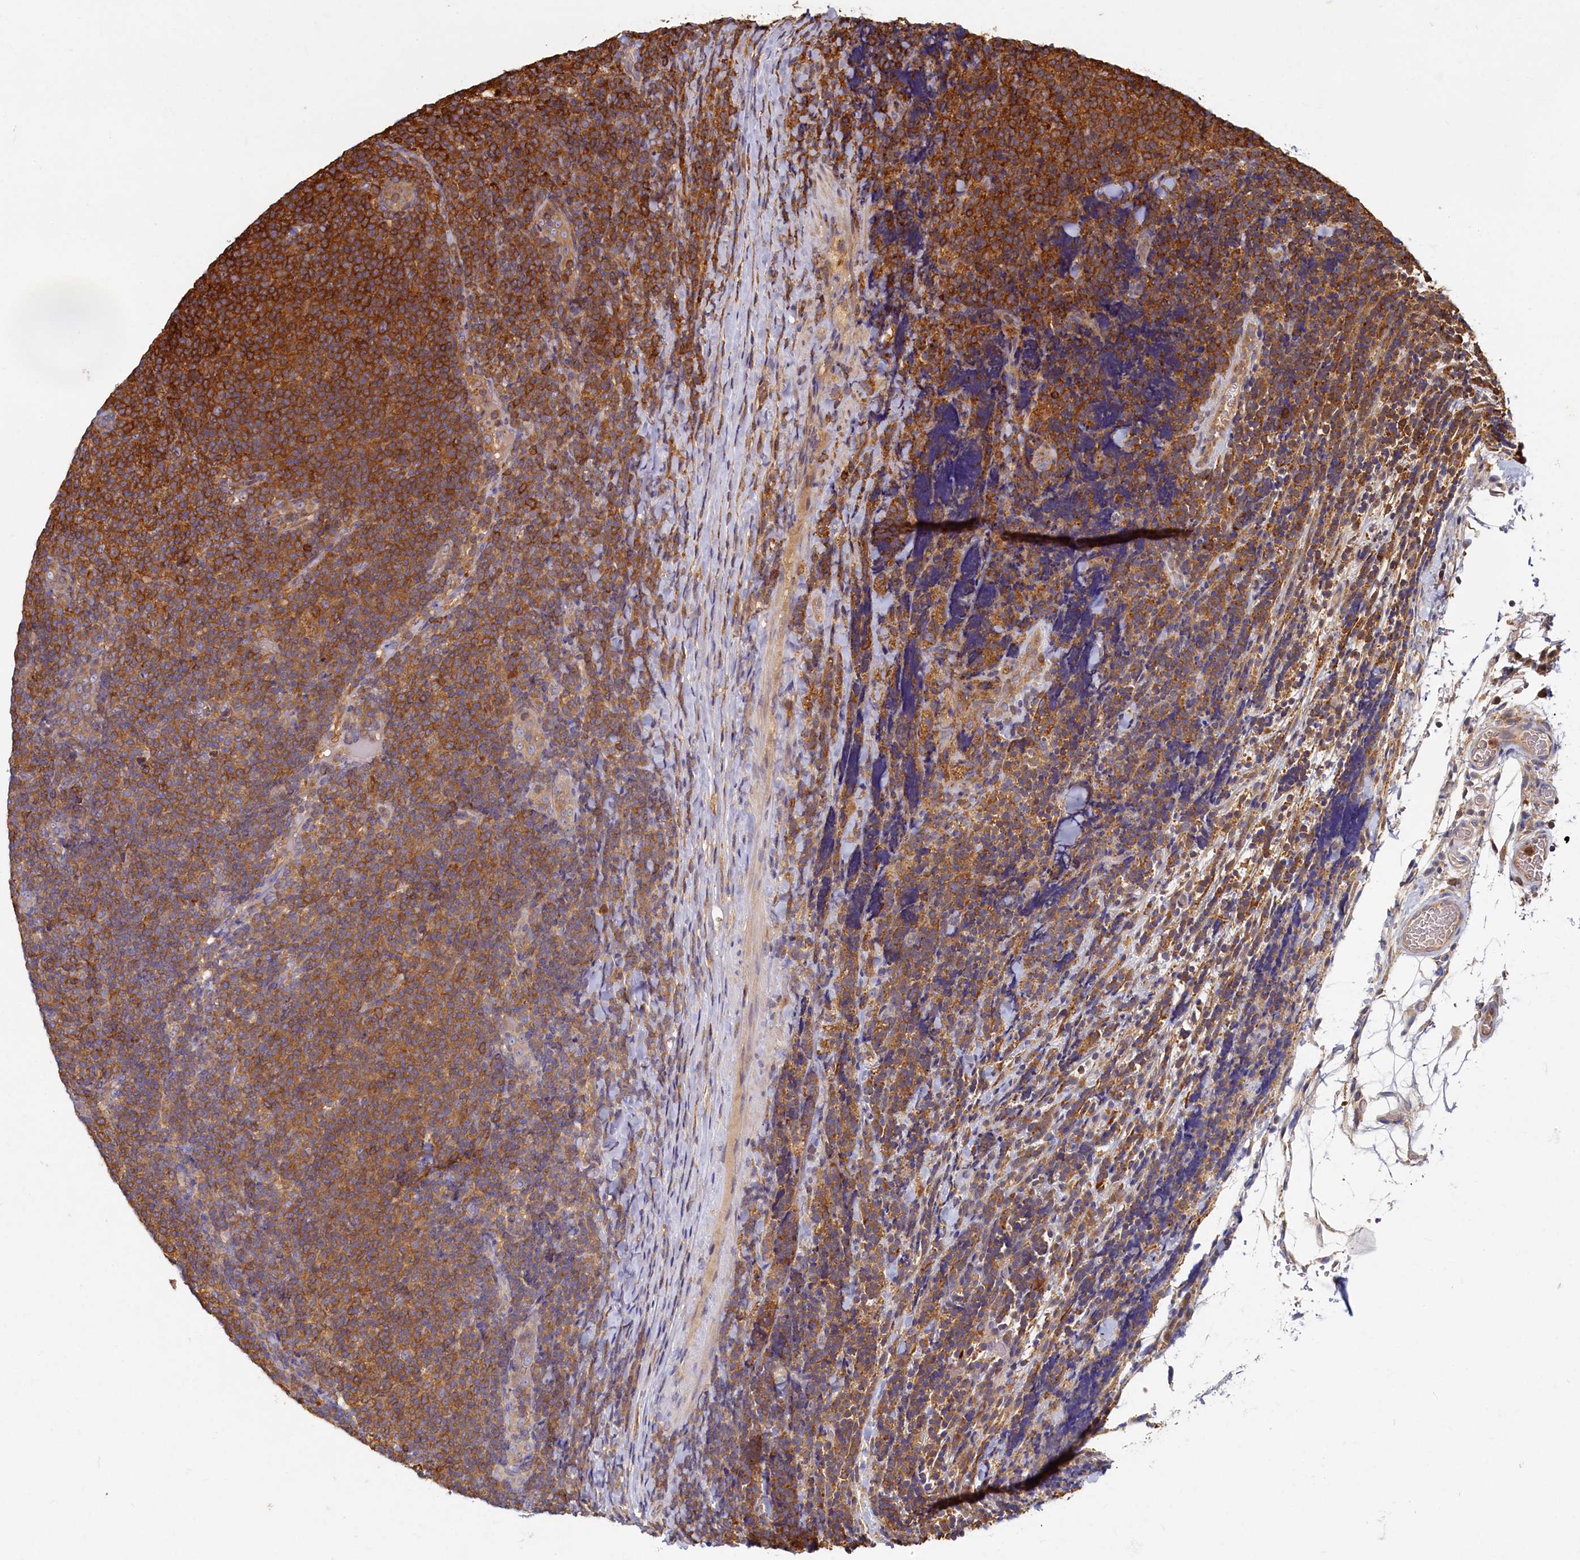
{"staining": {"intensity": "moderate", "quantity": ">75%", "location": "cytoplasmic/membranous"}, "tissue": "lymphoma", "cell_type": "Tumor cells", "image_type": "cancer", "snomed": [{"axis": "morphology", "description": "Malignant lymphoma, non-Hodgkin's type, Low grade"}, {"axis": "topography", "description": "Lymph node"}], "caption": "Human lymphoma stained for a protein (brown) reveals moderate cytoplasmic/membranous positive positivity in about >75% of tumor cells.", "gene": "TIMM8B", "patient": {"sex": "male", "age": 66}}